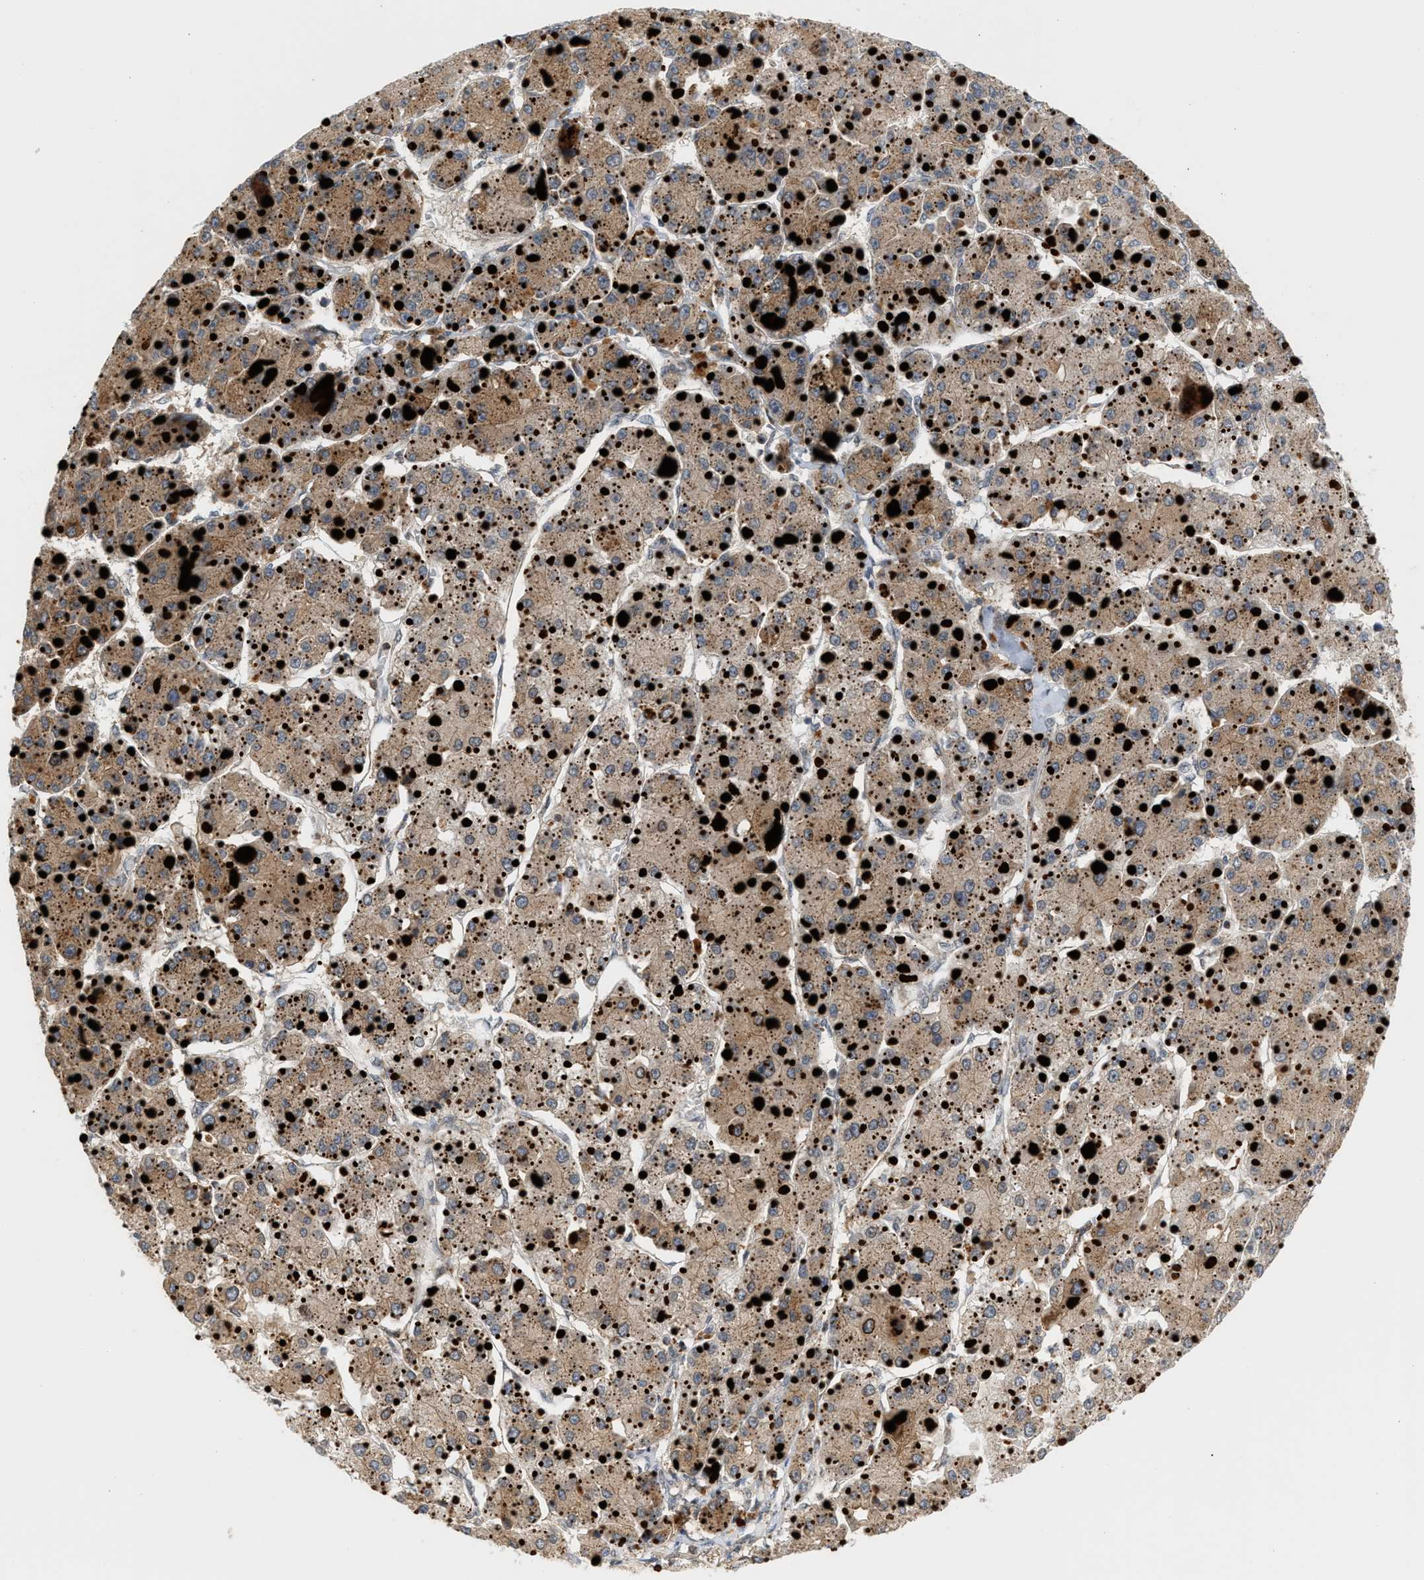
{"staining": {"intensity": "moderate", "quantity": ">75%", "location": "cytoplasmic/membranous"}, "tissue": "liver cancer", "cell_type": "Tumor cells", "image_type": "cancer", "snomed": [{"axis": "morphology", "description": "Carcinoma, Hepatocellular, NOS"}, {"axis": "topography", "description": "Liver"}], "caption": "Liver hepatocellular carcinoma stained with a brown dye demonstrates moderate cytoplasmic/membranous positive positivity in approximately >75% of tumor cells.", "gene": "MAP2K5", "patient": {"sex": "female", "age": 73}}